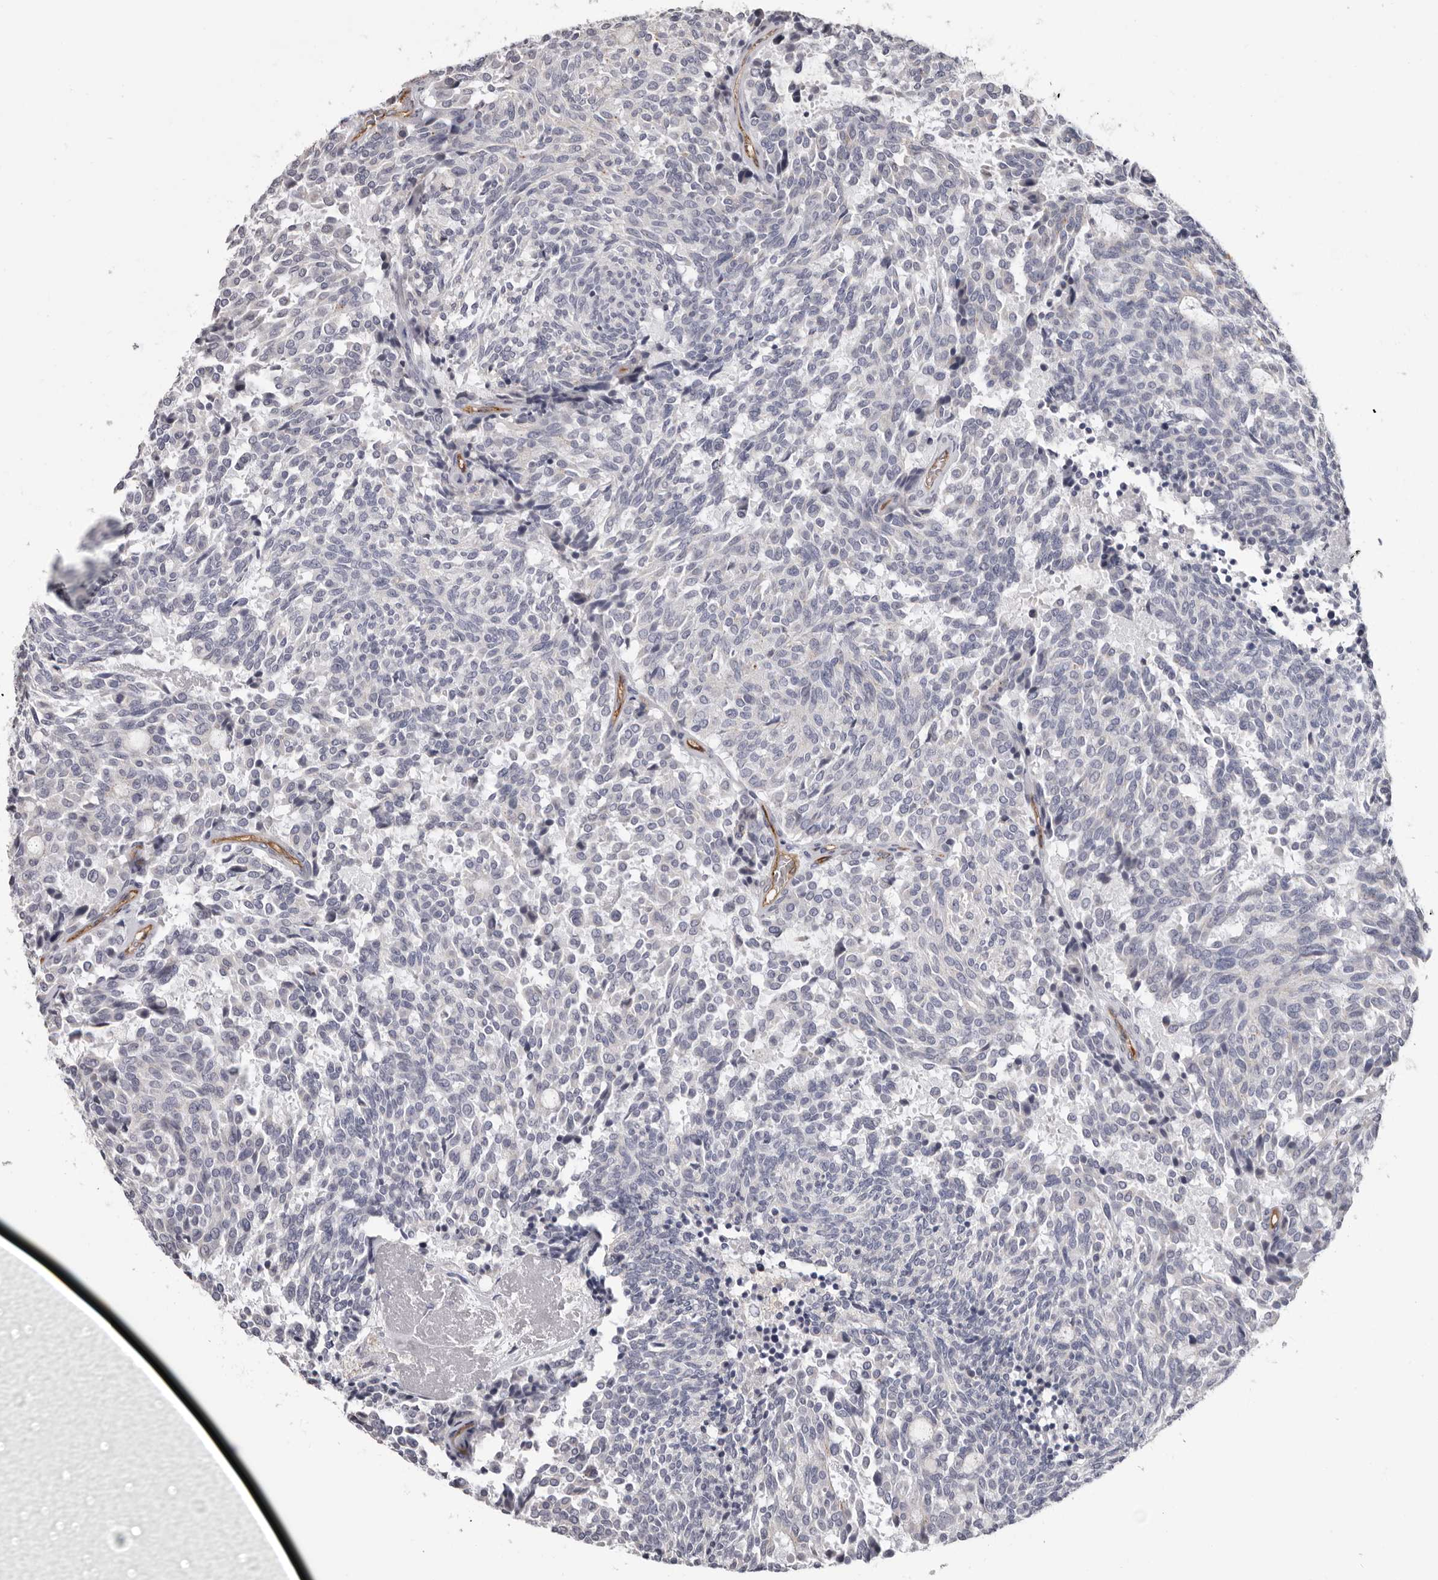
{"staining": {"intensity": "negative", "quantity": "none", "location": "none"}, "tissue": "carcinoid", "cell_type": "Tumor cells", "image_type": "cancer", "snomed": [{"axis": "morphology", "description": "Carcinoid, malignant, NOS"}, {"axis": "topography", "description": "Pancreas"}], "caption": "The histopathology image exhibits no significant staining in tumor cells of carcinoid. (DAB immunohistochemistry (IHC), high magnification).", "gene": "ADGRL4", "patient": {"sex": "female", "age": 54}}